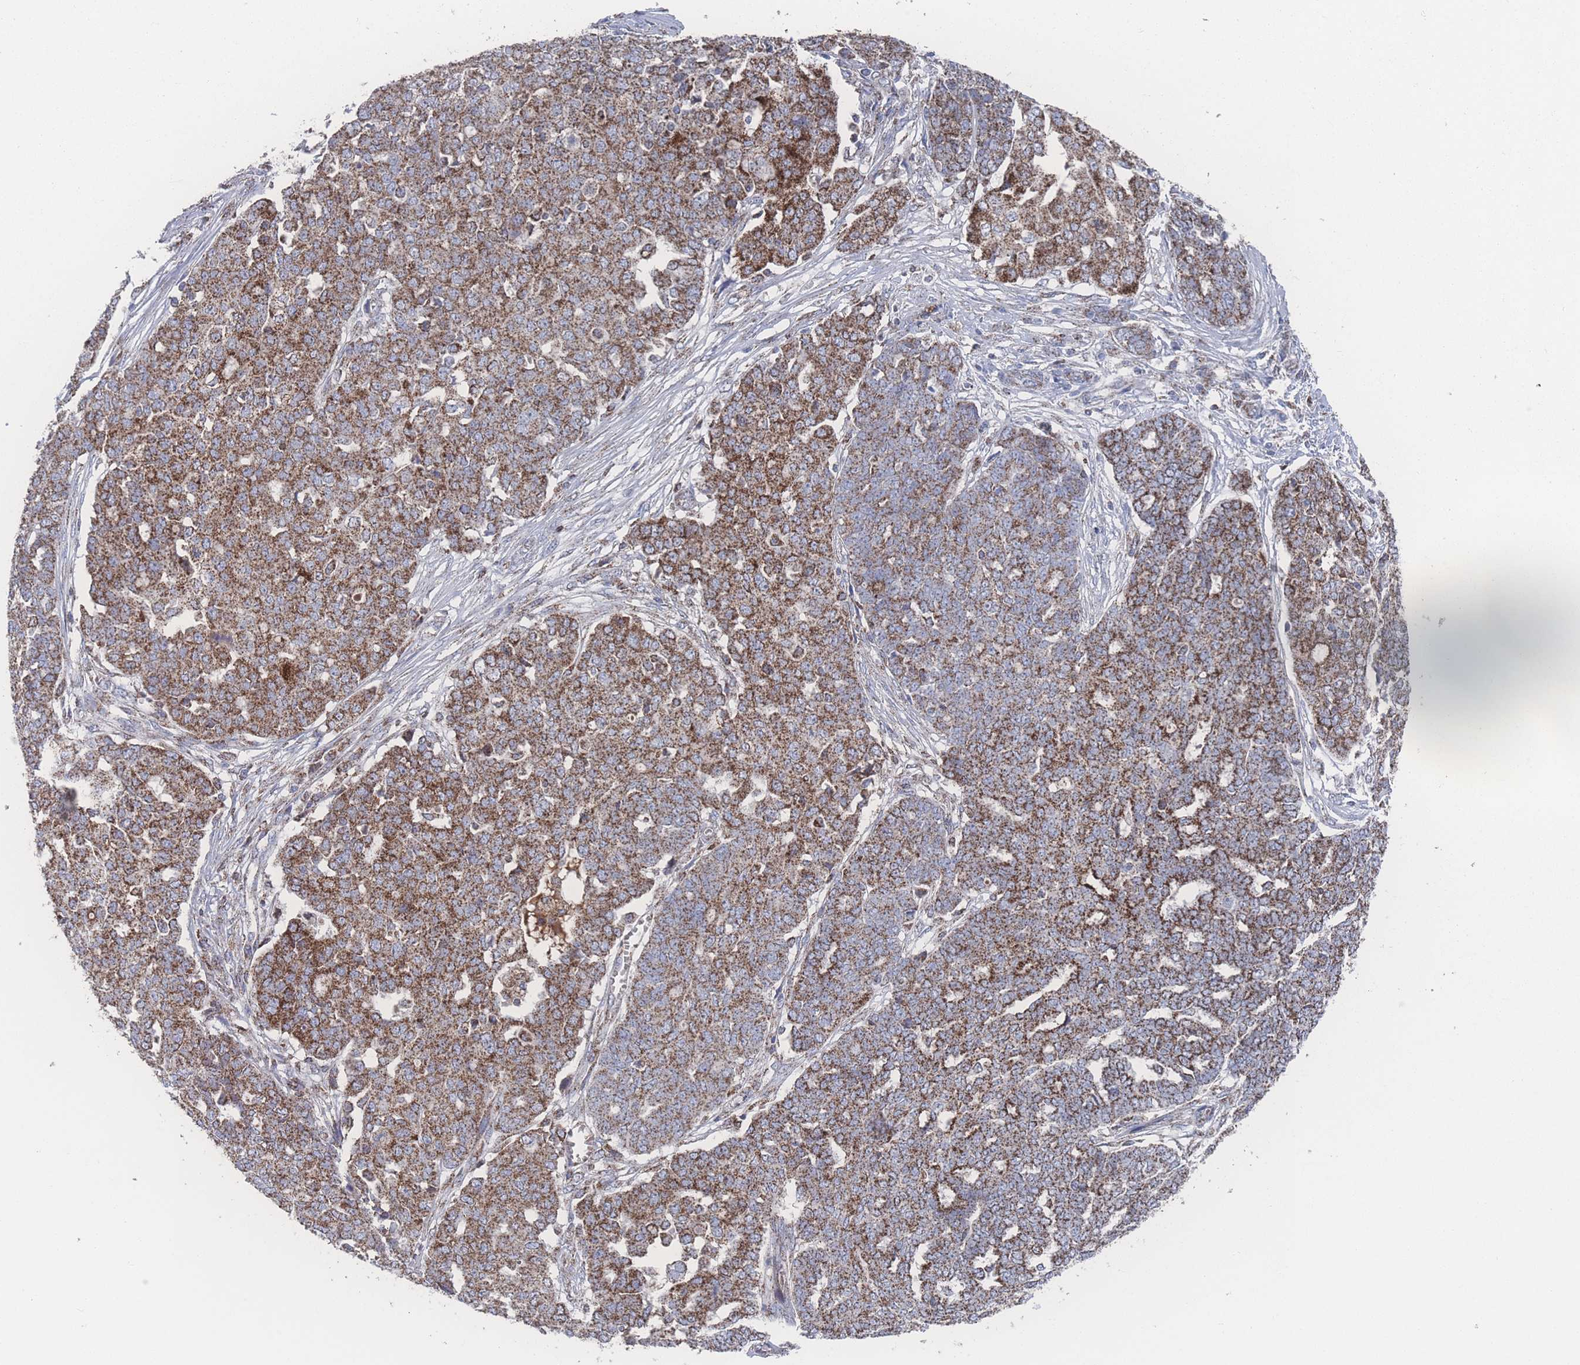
{"staining": {"intensity": "strong", "quantity": ">75%", "location": "cytoplasmic/membranous"}, "tissue": "ovarian cancer", "cell_type": "Tumor cells", "image_type": "cancer", "snomed": [{"axis": "morphology", "description": "Cystadenocarcinoma, serous, NOS"}, {"axis": "topography", "description": "Soft tissue"}, {"axis": "topography", "description": "Ovary"}], "caption": "This image demonstrates ovarian cancer (serous cystadenocarcinoma) stained with IHC to label a protein in brown. The cytoplasmic/membranous of tumor cells show strong positivity for the protein. Nuclei are counter-stained blue.", "gene": "PEX14", "patient": {"sex": "female", "age": 57}}